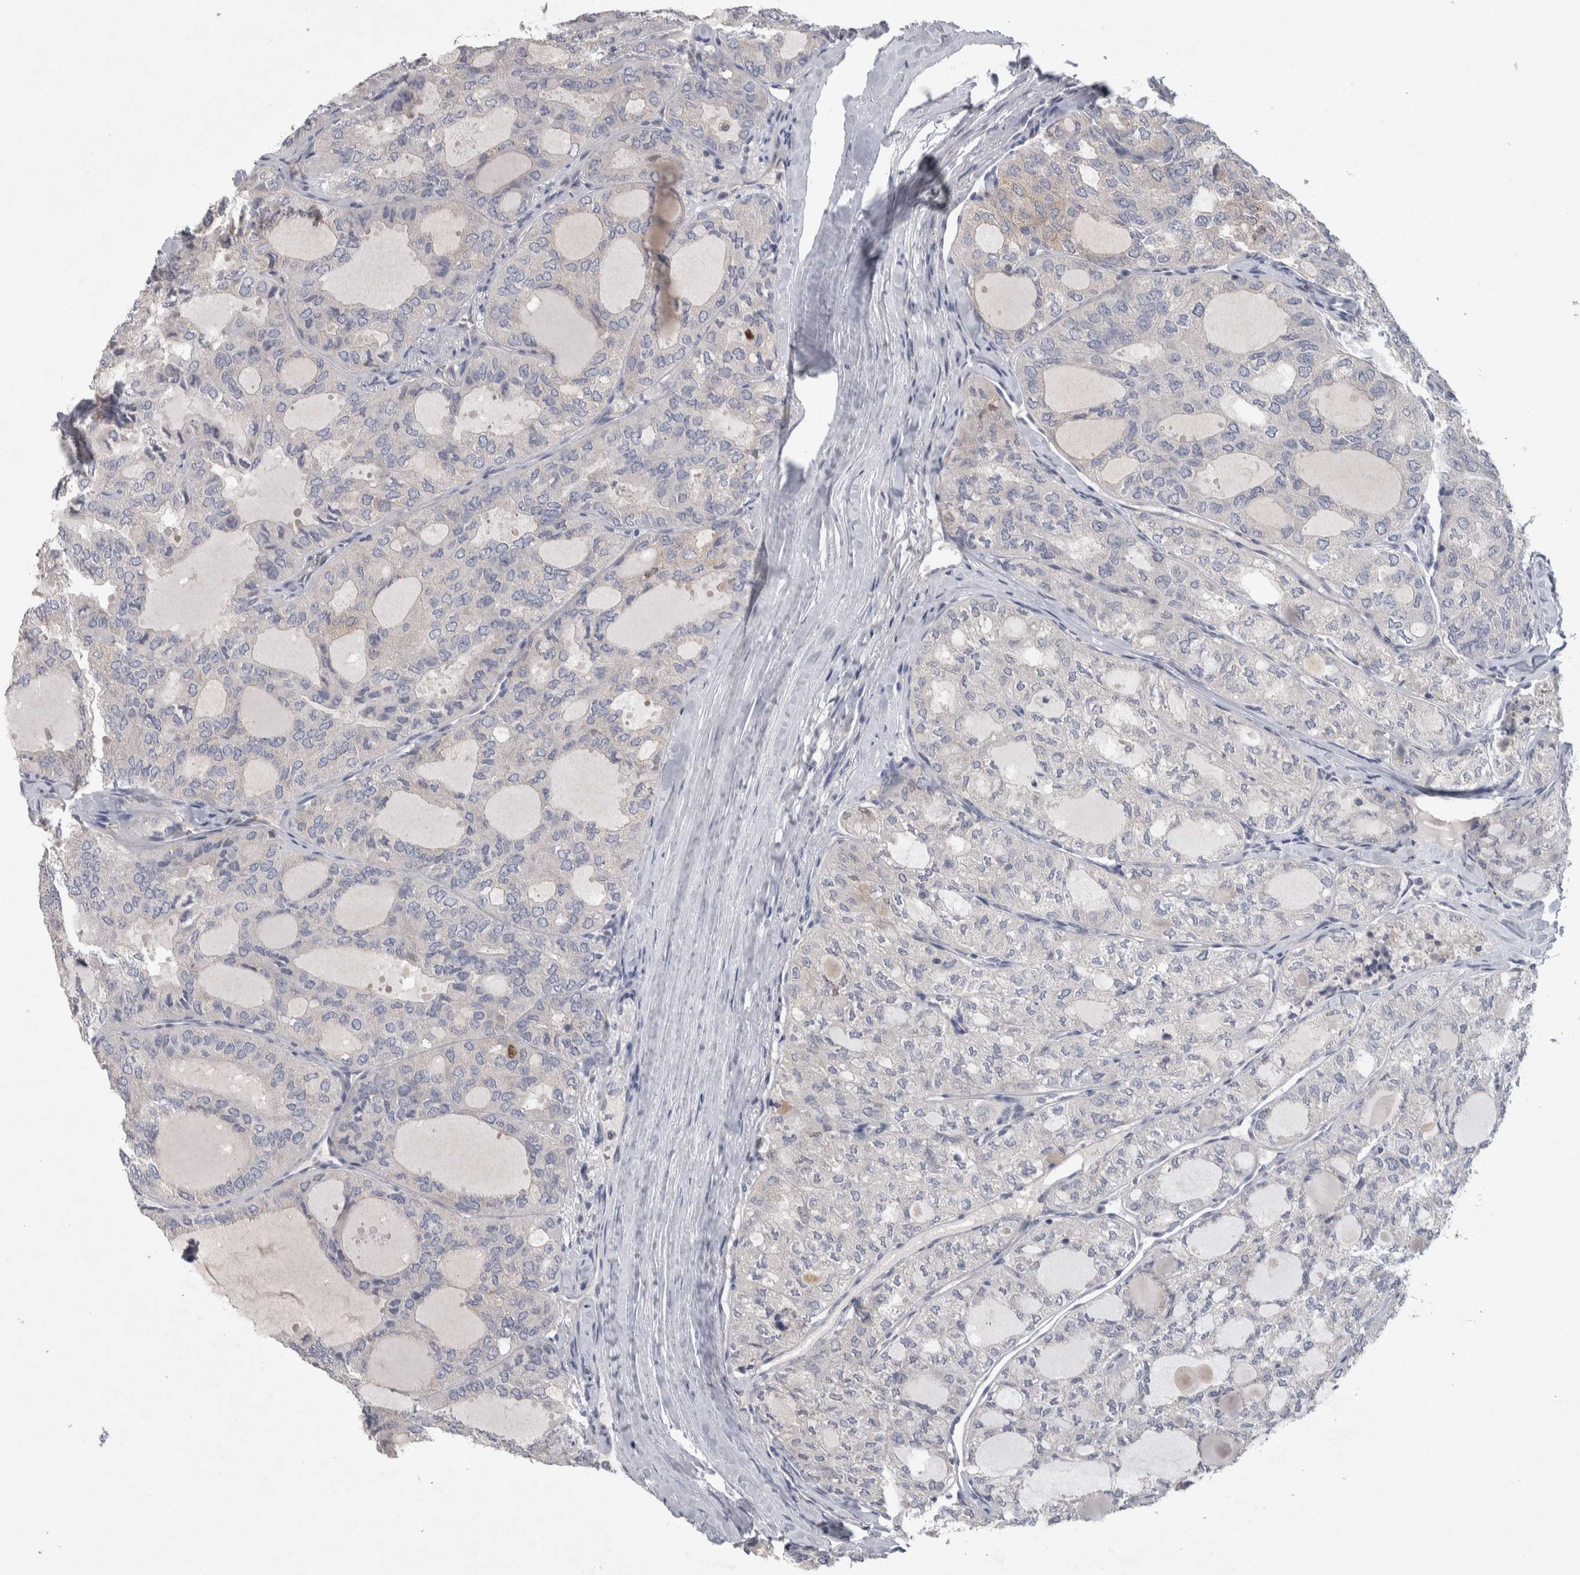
{"staining": {"intensity": "negative", "quantity": "none", "location": "none"}, "tissue": "thyroid cancer", "cell_type": "Tumor cells", "image_type": "cancer", "snomed": [{"axis": "morphology", "description": "Follicular adenoma carcinoma, NOS"}, {"axis": "topography", "description": "Thyroid gland"}], "caption": "Thyroid cancer was stained to show a protein in brown. There is no significant staining in tumor cells.", "gene": "NFKB2", "patient": {"sex": "male", "age": 75}}